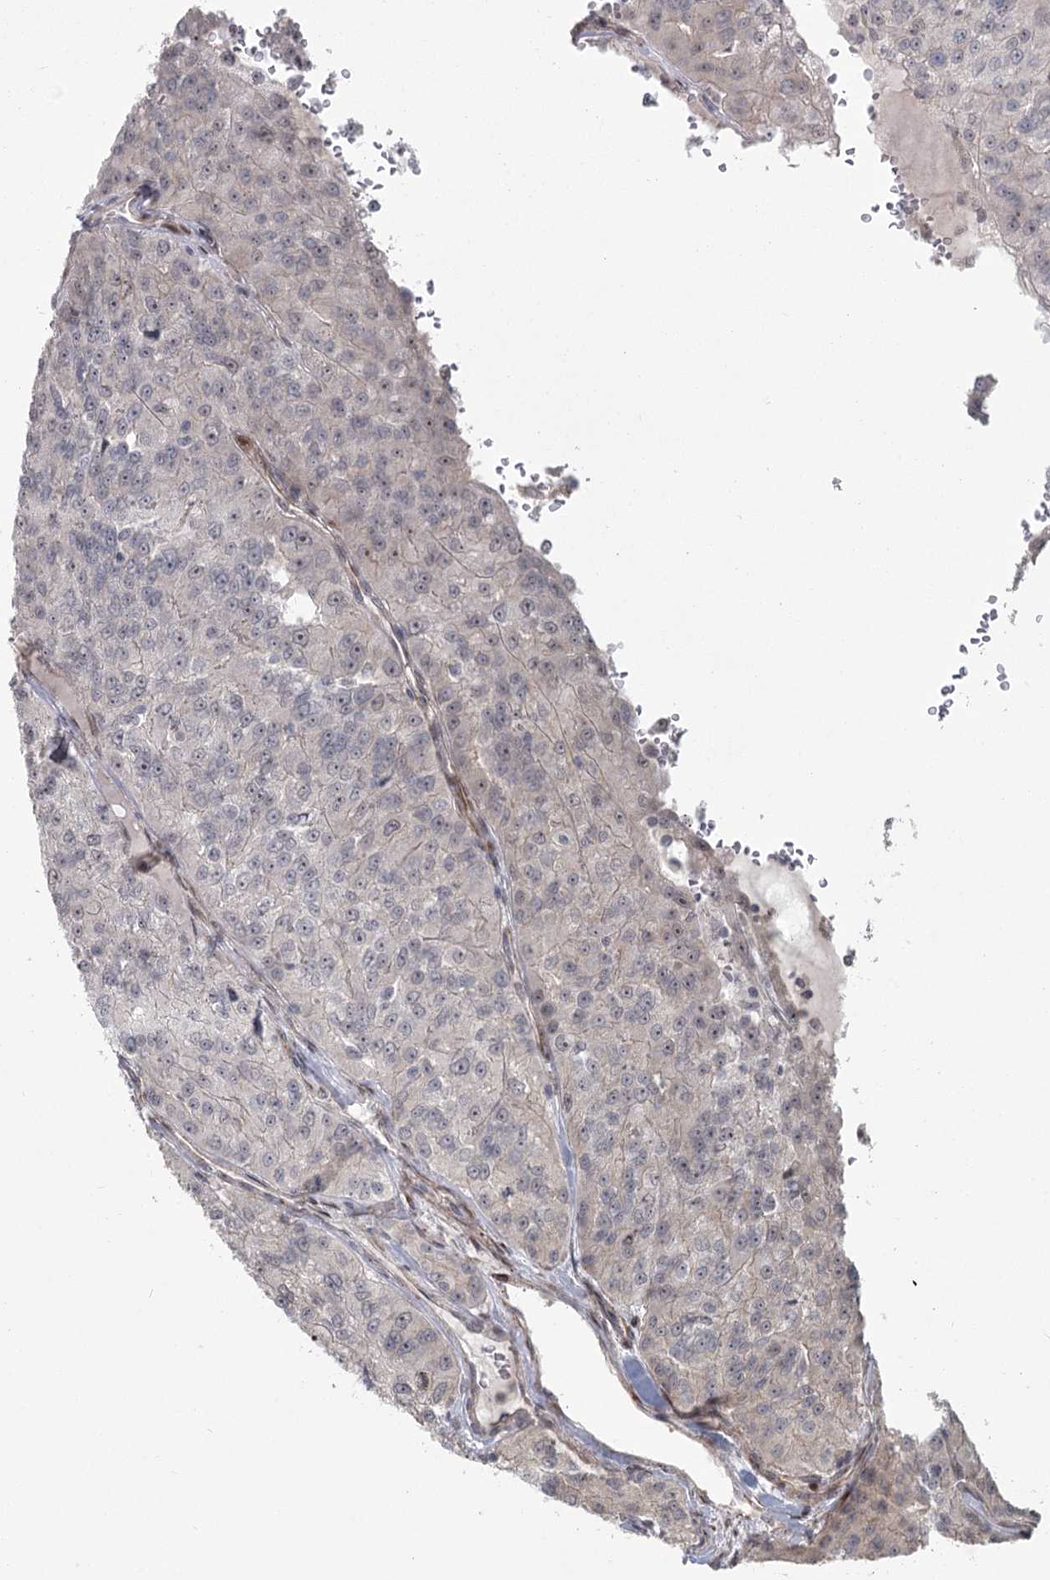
{"staining": {"intensity": "weak", "quantity": "<25%", "location": "nuclear"}, "tissue": "renal cancer", "cell_type": "Tumor cells", "image_type": "cancer", "snomed": [{"axis": "morphology", "description": "Adenocarcinoma, NOS"}, {"axis": "topography", "description": "Kidney"}], "caption": "Adenocarcinoma (renal) stained for a protein using immunohistochemistry displays no positivity tumor cells.", "gene": "PARM1", "patient": {"sex": "female", "age": 63}}